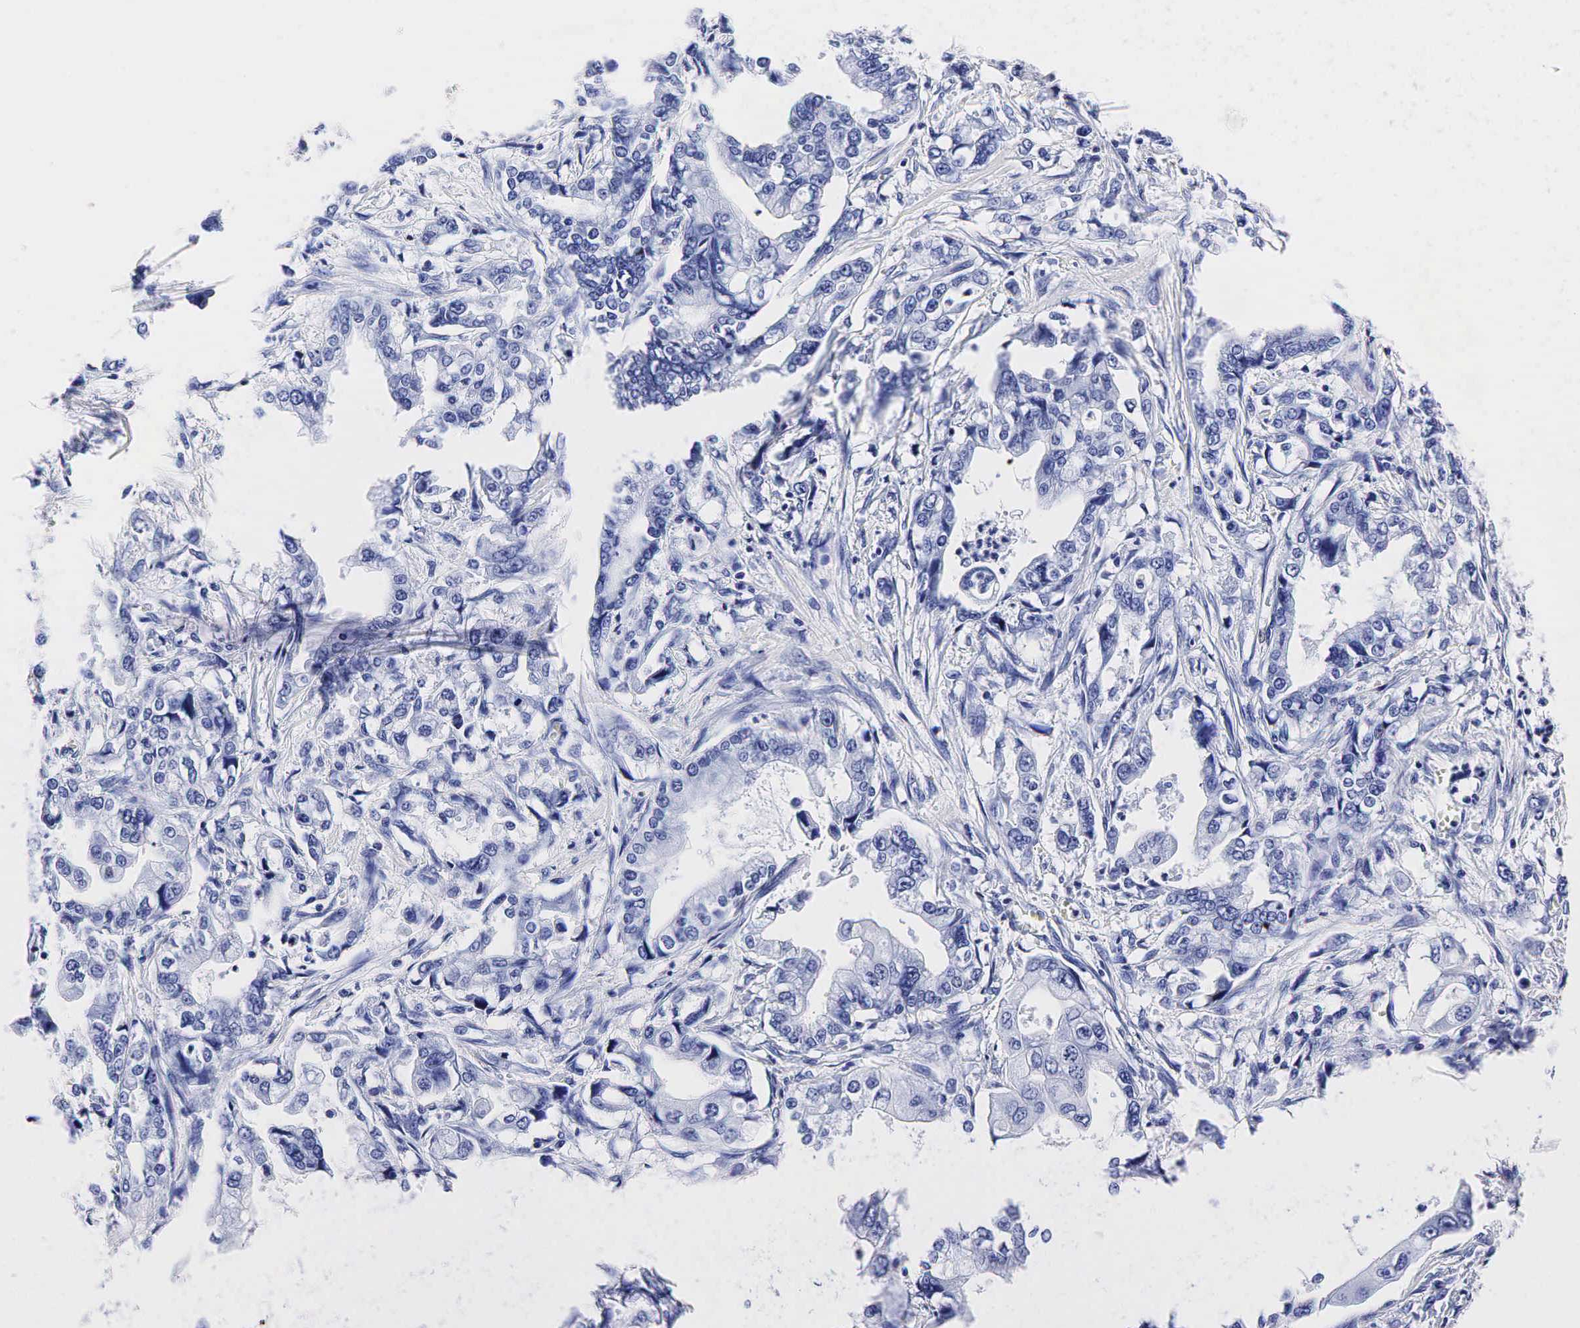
{"staining": {"intensity": "negative", "quantity": "none", "location": "none"}, "tissue": "stomach cancer", "cell_type": "Tumor cells", "image_type": "cancer", "snomed": [{"axis": "morphology", "description": "Adenocarcinoma, NOS"}, {"axis": "topography", "description": "Pancreas"}, {"axis": "topography", "description": "Stomach, upper"}], "caption": "Stomach adenocarcinoma stained for a protein using IHC shows no positivity tumor cells.", "gene": "TG", "patient": {"sex": "male", "age": 77}}